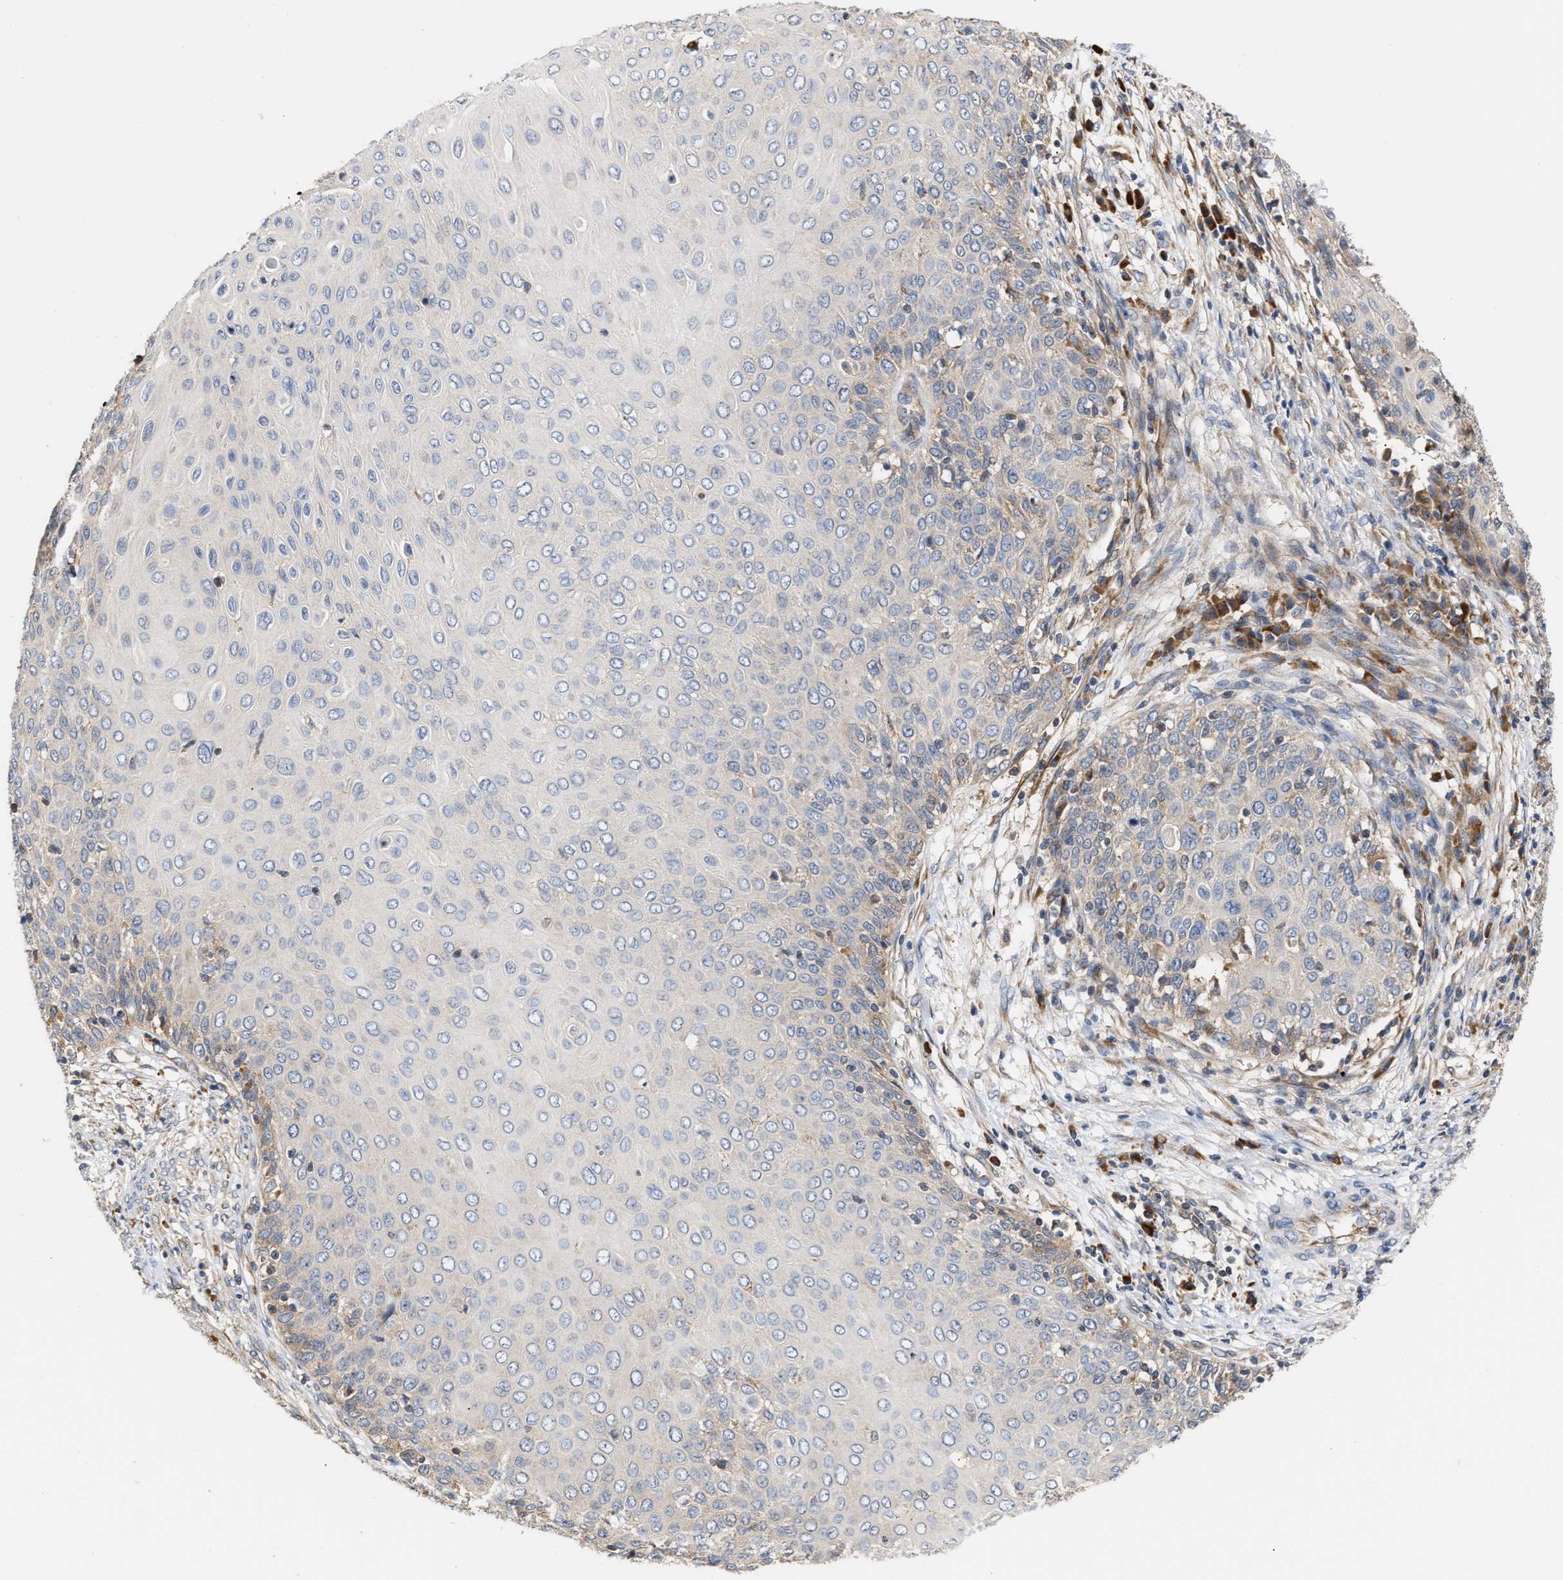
{"staining": {"intensity": "negative", "quantity": "none", "location": "none"}, "tissue": "cervical cancer", "cell_type": "Tumor cells", "image_type": "cancer", "snomed": [{"axis": "morphology", "description": "Squamous cell carcinoma, NOS"}, {"axis": "topography", "description": "Cervix"}], "caption": "DAB (3,3'-diaminobenzidine) immunohistochemical staining of cervical cancer shows no significant positivity in tumor cells.", "gene": "CLIP2", "patient": {"sex": "female", "age": 39}}